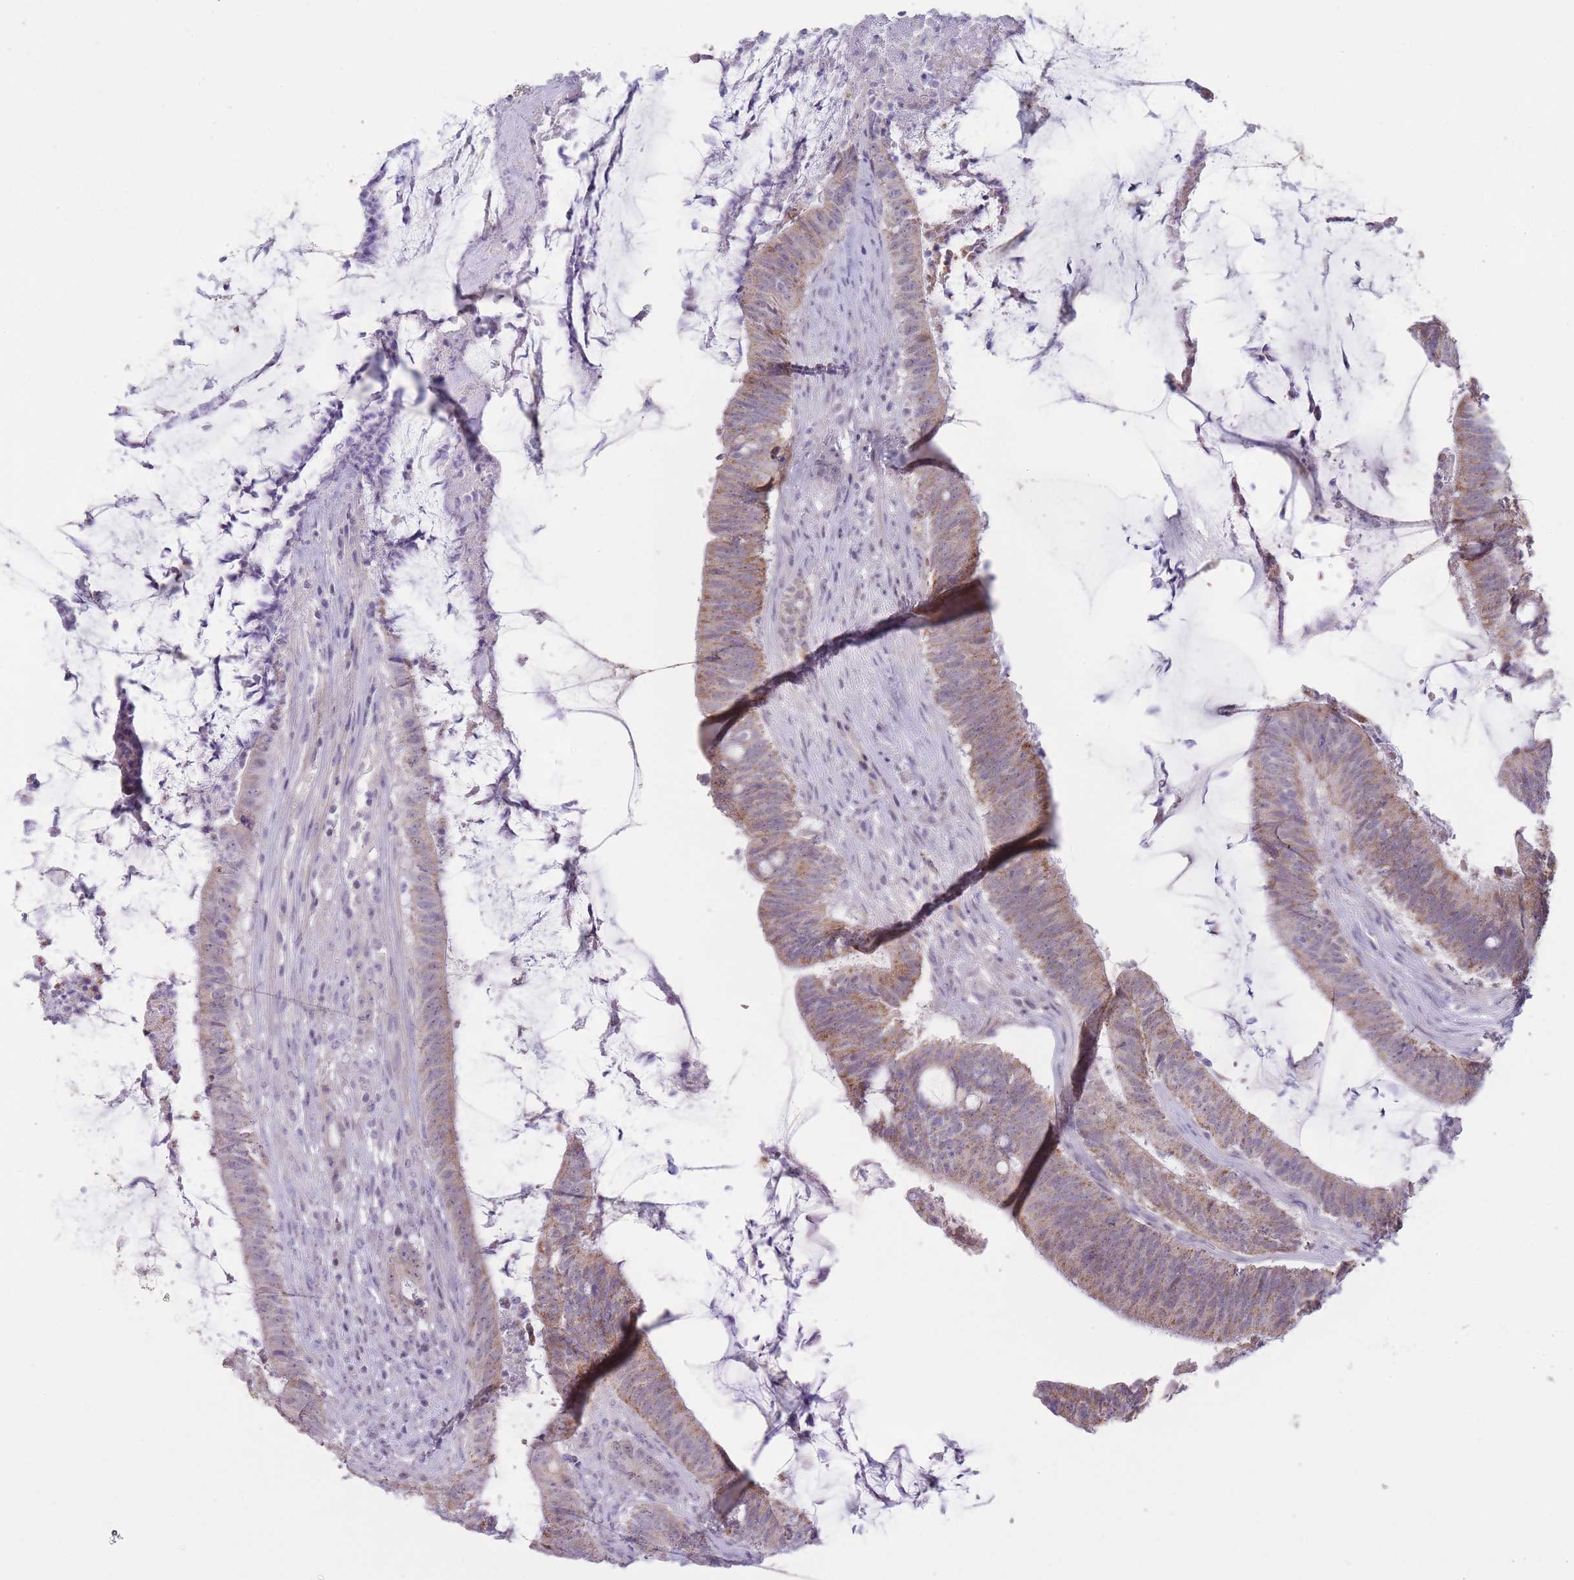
{"staining": {"intensity": "moderate", "quantity": "25%-75%", "location": "cytoplasmic/membranous"}, "tissue": "colorectal cancer", "cell_type": "Tumor cells", "image_type": "cancer", "snomed": [{"axis": "morphology", "description": "Adenocarcinoma, NOS"}, {"axis": "topography", "description": "Colon"}], "caption": "Immunohistochemistry histopathology image of neoplastic tissue: colorectal adenocarcinoma stained using immunohistochemistry reveals medium levels of moderate protein expression localized specifically in the cytoplasmic/membranous of tumor cells, appearing as a cytoplasmic/membranous brown color.", "gene": "ZBTB24", "patient": {"sex": "female", "age": 43}}